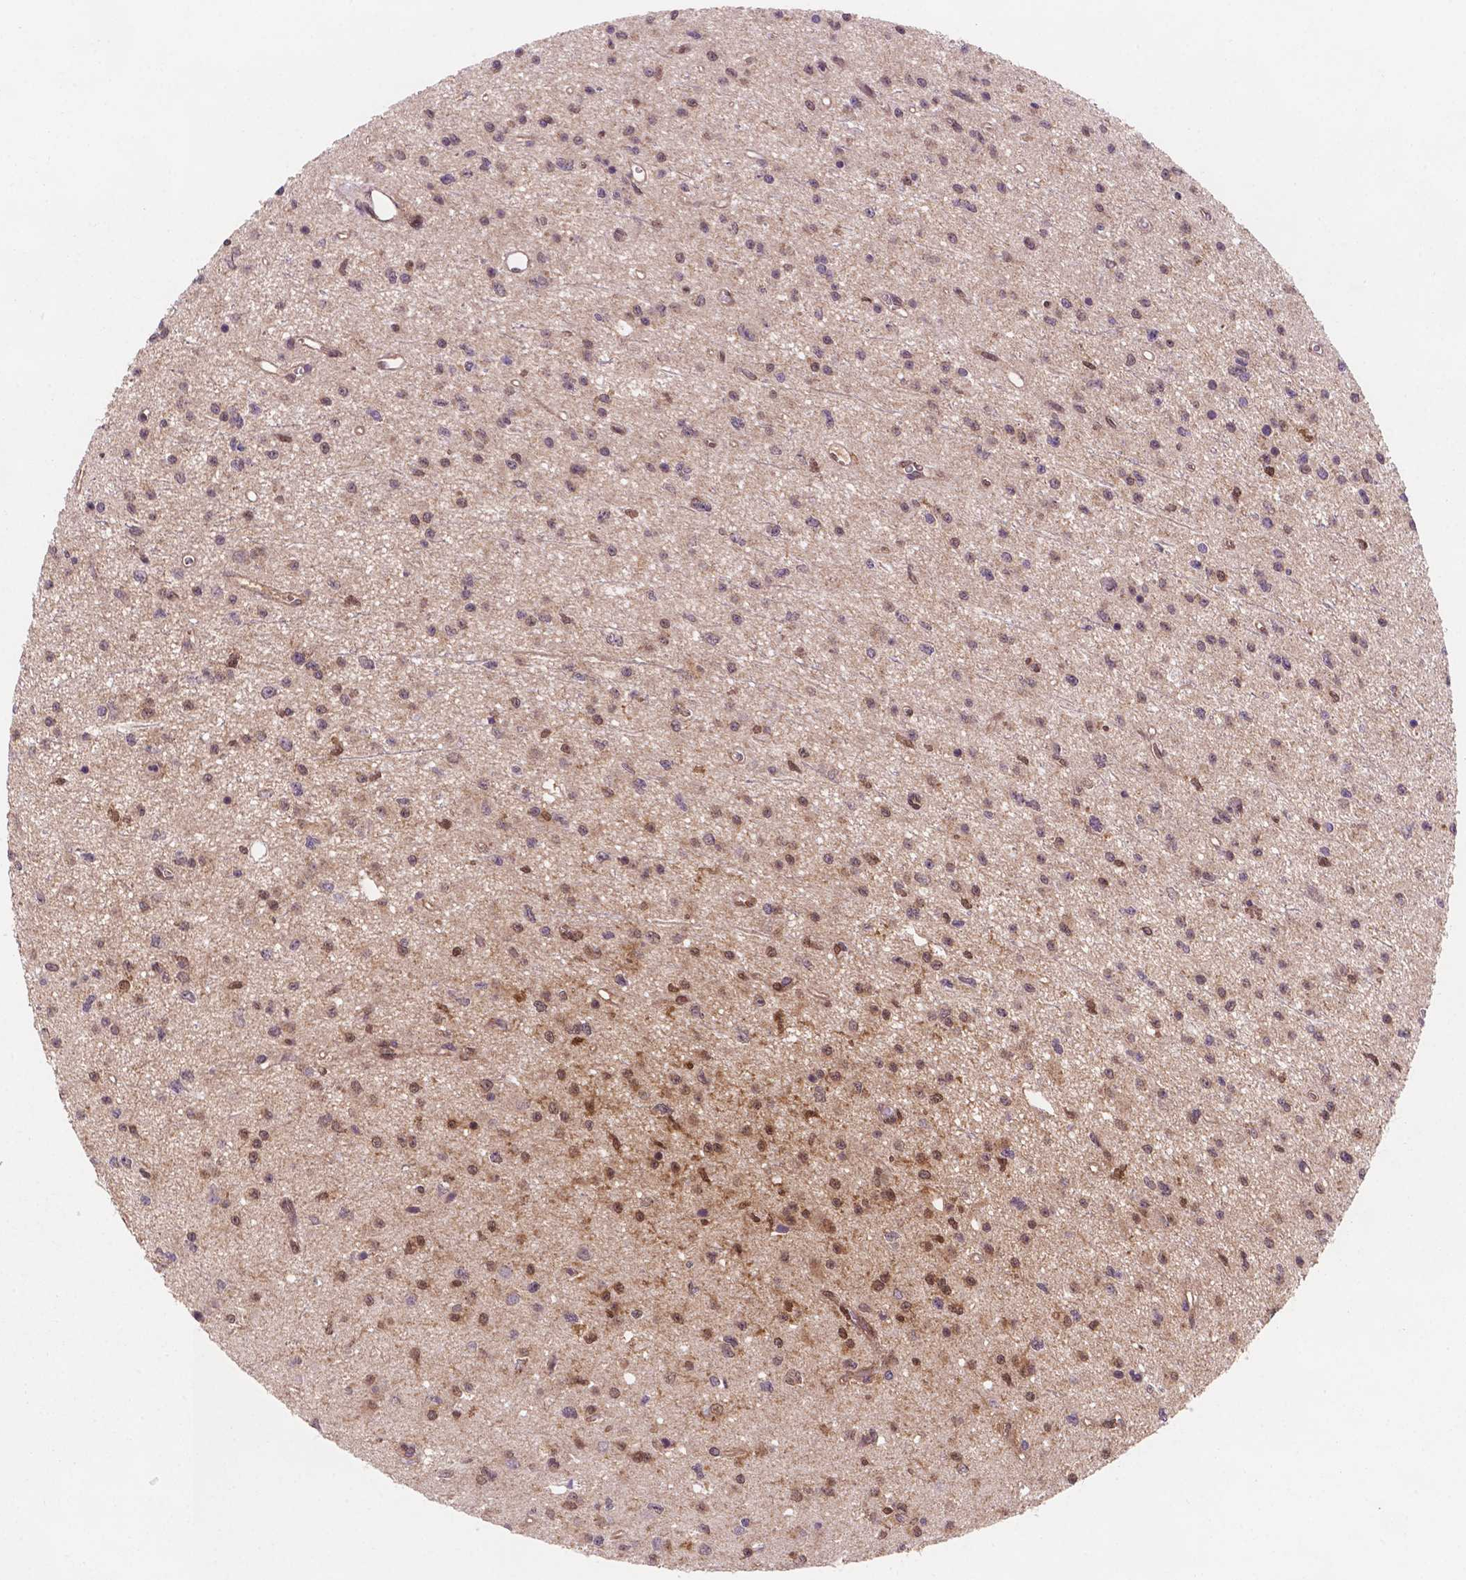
{"staining": {"intensity": "moderate", "quantity": "<25%", "location": "cytoplasmic/membranous,nuclear"}, "tissue": "glioma", "cell_type": "Tumor cells", "image_type": "cancer", "snomed": [{"axis": "morphology", "description": "Glioma, malignant, Low grade"}, {"axis": "topography", "description": "Brain"}], "caption": "Brown immunohistochemical staining in malignant low-grade glioma reveals moderate cytoplasmic/membranous and nuclear expression in about <25% of tumor cells.", "gene": "UBE2L6", "patient": {"sex": "female", "age": 45}}